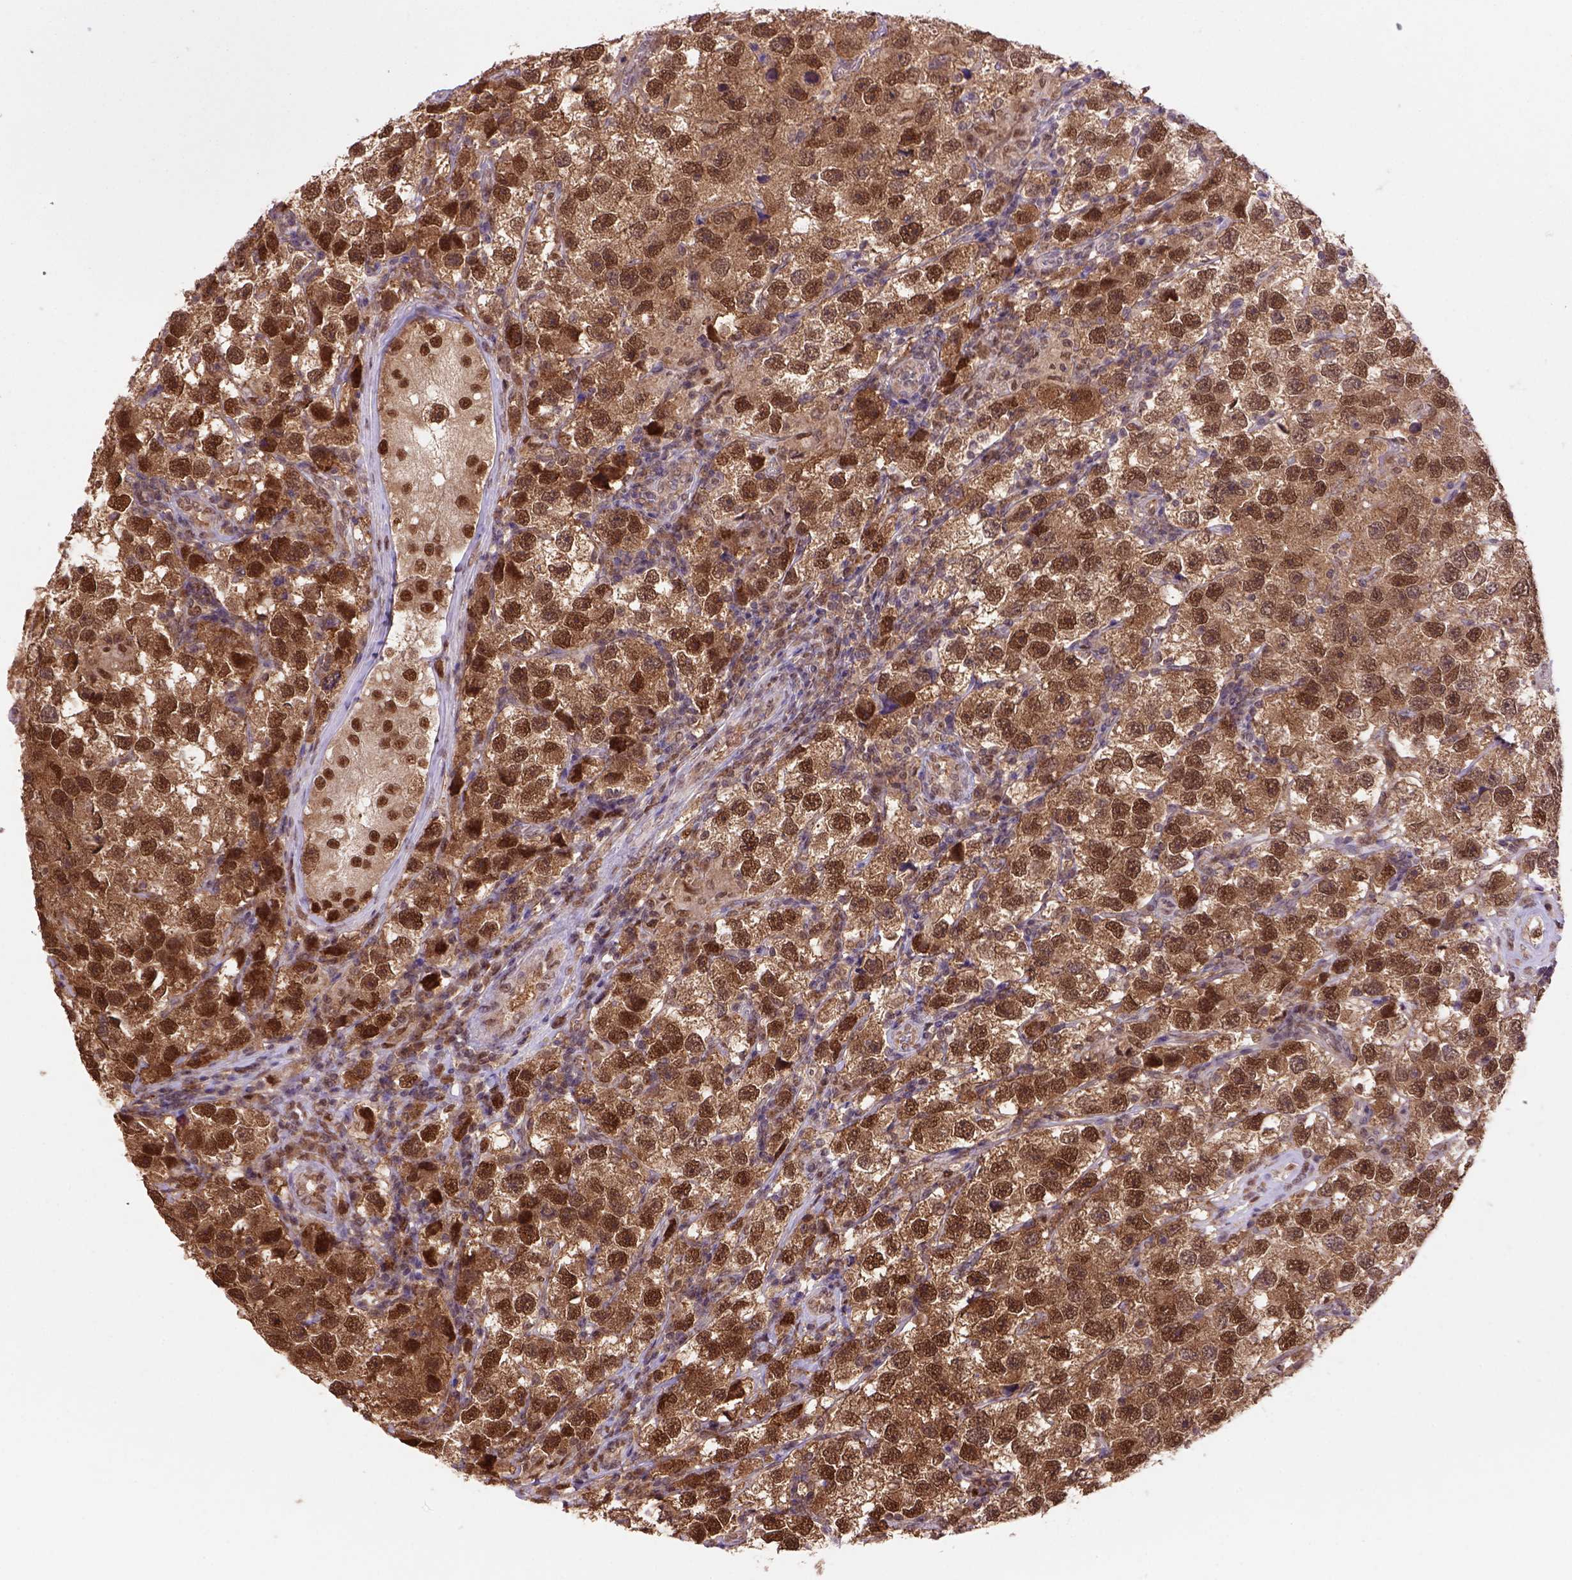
{"staining": {"intensity": "strong", "quantity": ">75%", "location": "cytoplasmic/membranous,nuclear"}, "tissue": "testis cancer", "cell_type": "Tumor cells", "image_type": "cancer", "snomed": [{"axis": "morphology", "description": "Seminoma, NOS"}, {"axis": "topography", "description": "Testis"}], "caption": "Immunohistochemistry (IHC) staining of testis cancer, which displays high levels of strong cytoplasmic/membranous and nuclear positivity in approximately >75% of tumor cells indicating strong cytoplasmic/membranous and nuclear protein staining. The staining was performed using DAB (3,3'-diaminobenzidine) (brown) for protein detection and nuclei were counterstained in hematoxylin (blue).", "gene": "PSMC2", "patient": {"sex": "male", "age": 26}}